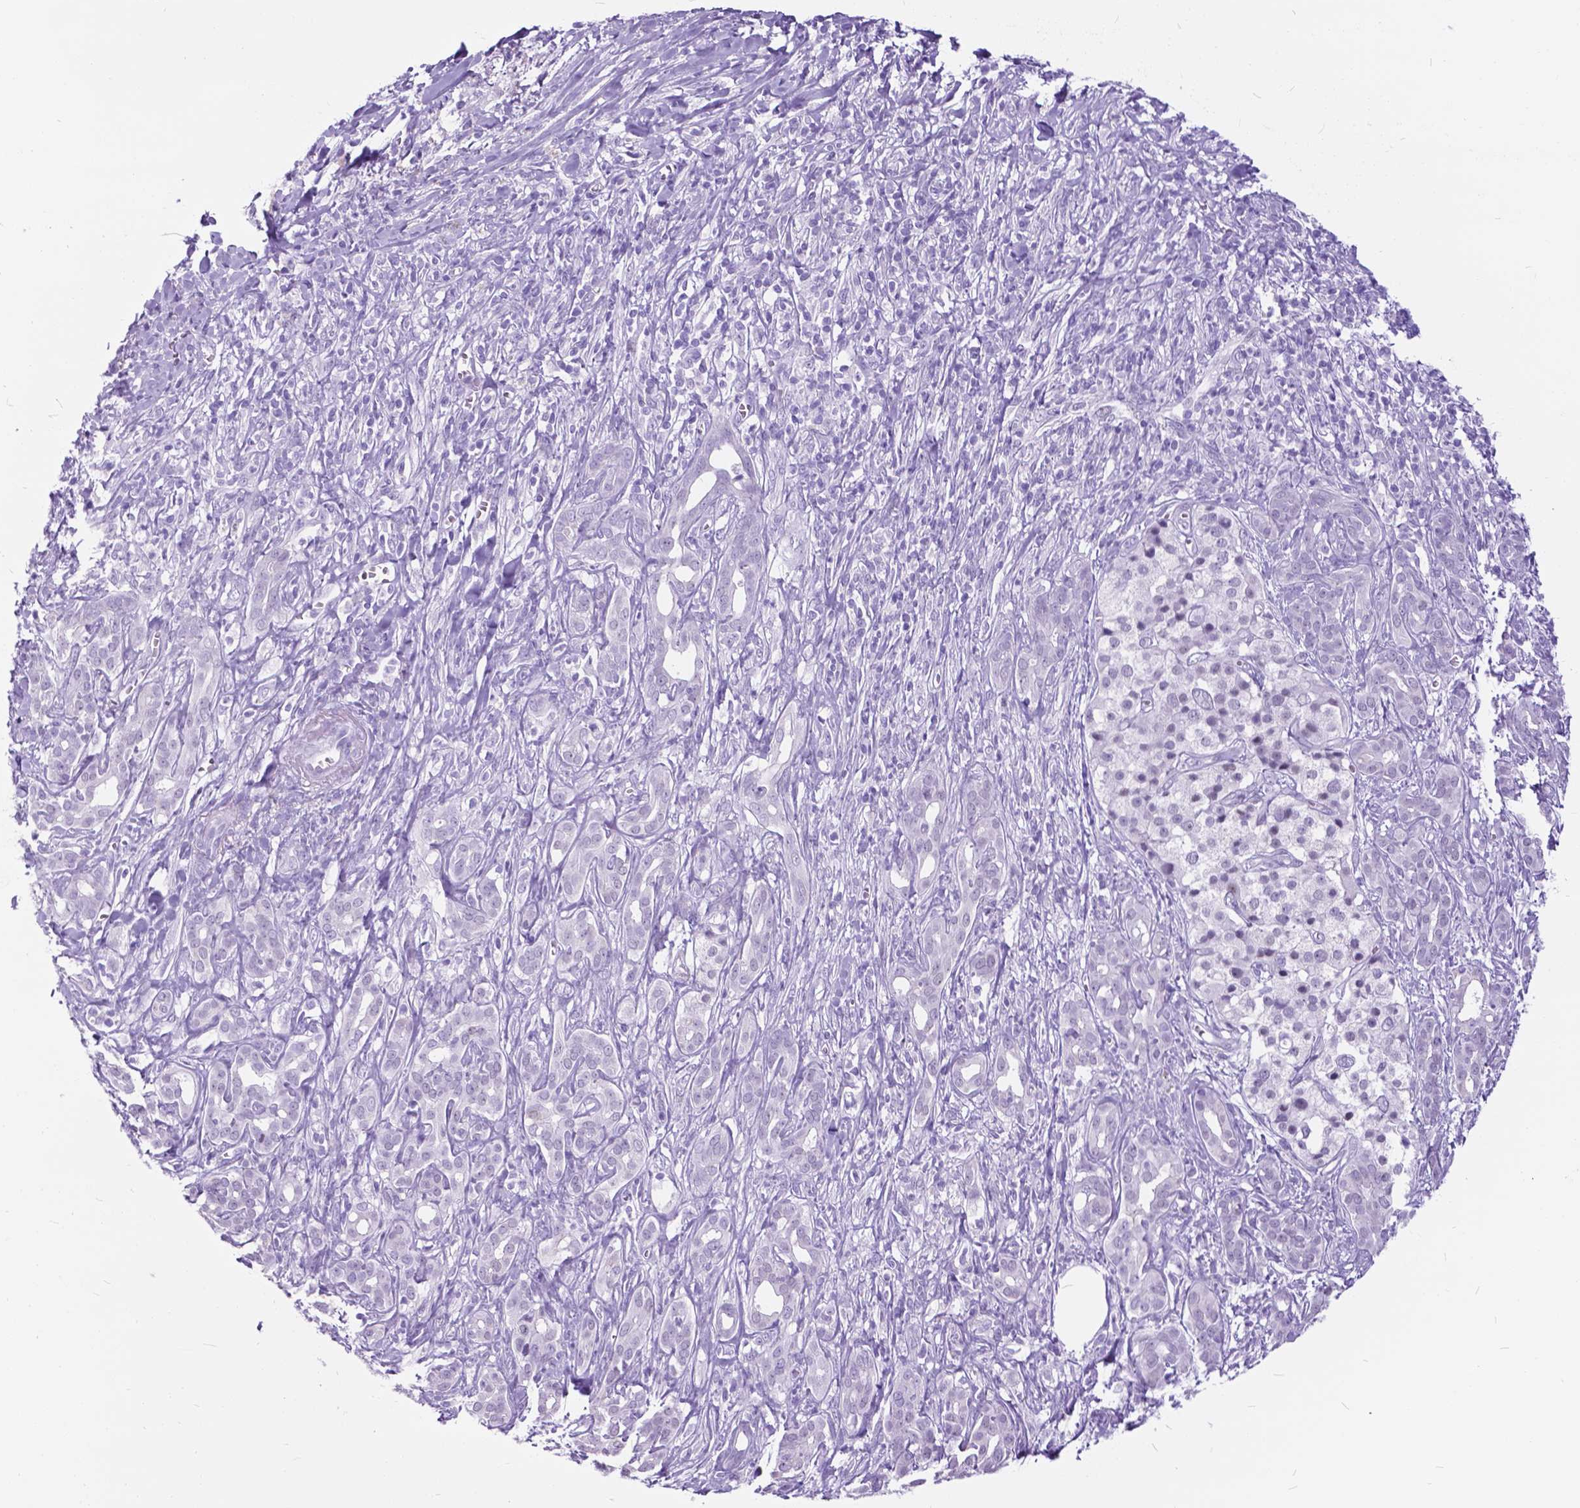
{"staining": {"intensity": "negative", "quantity": "none", "location": "none"}, "tissue": "pancreatic cancer", "cell_type": "Tumor cells", "image_type": "cancer", "snomed": [{"axis": "morphology", "description": "Adenocarcinoma, NOS"}, {"axis": "topography", "description": "Pancreas"}], "caption": "There is no significant staining in tumor cells of pancreatic cancer.", "gene": "BSND", "patient": {"sex": "male", "age": 61}}